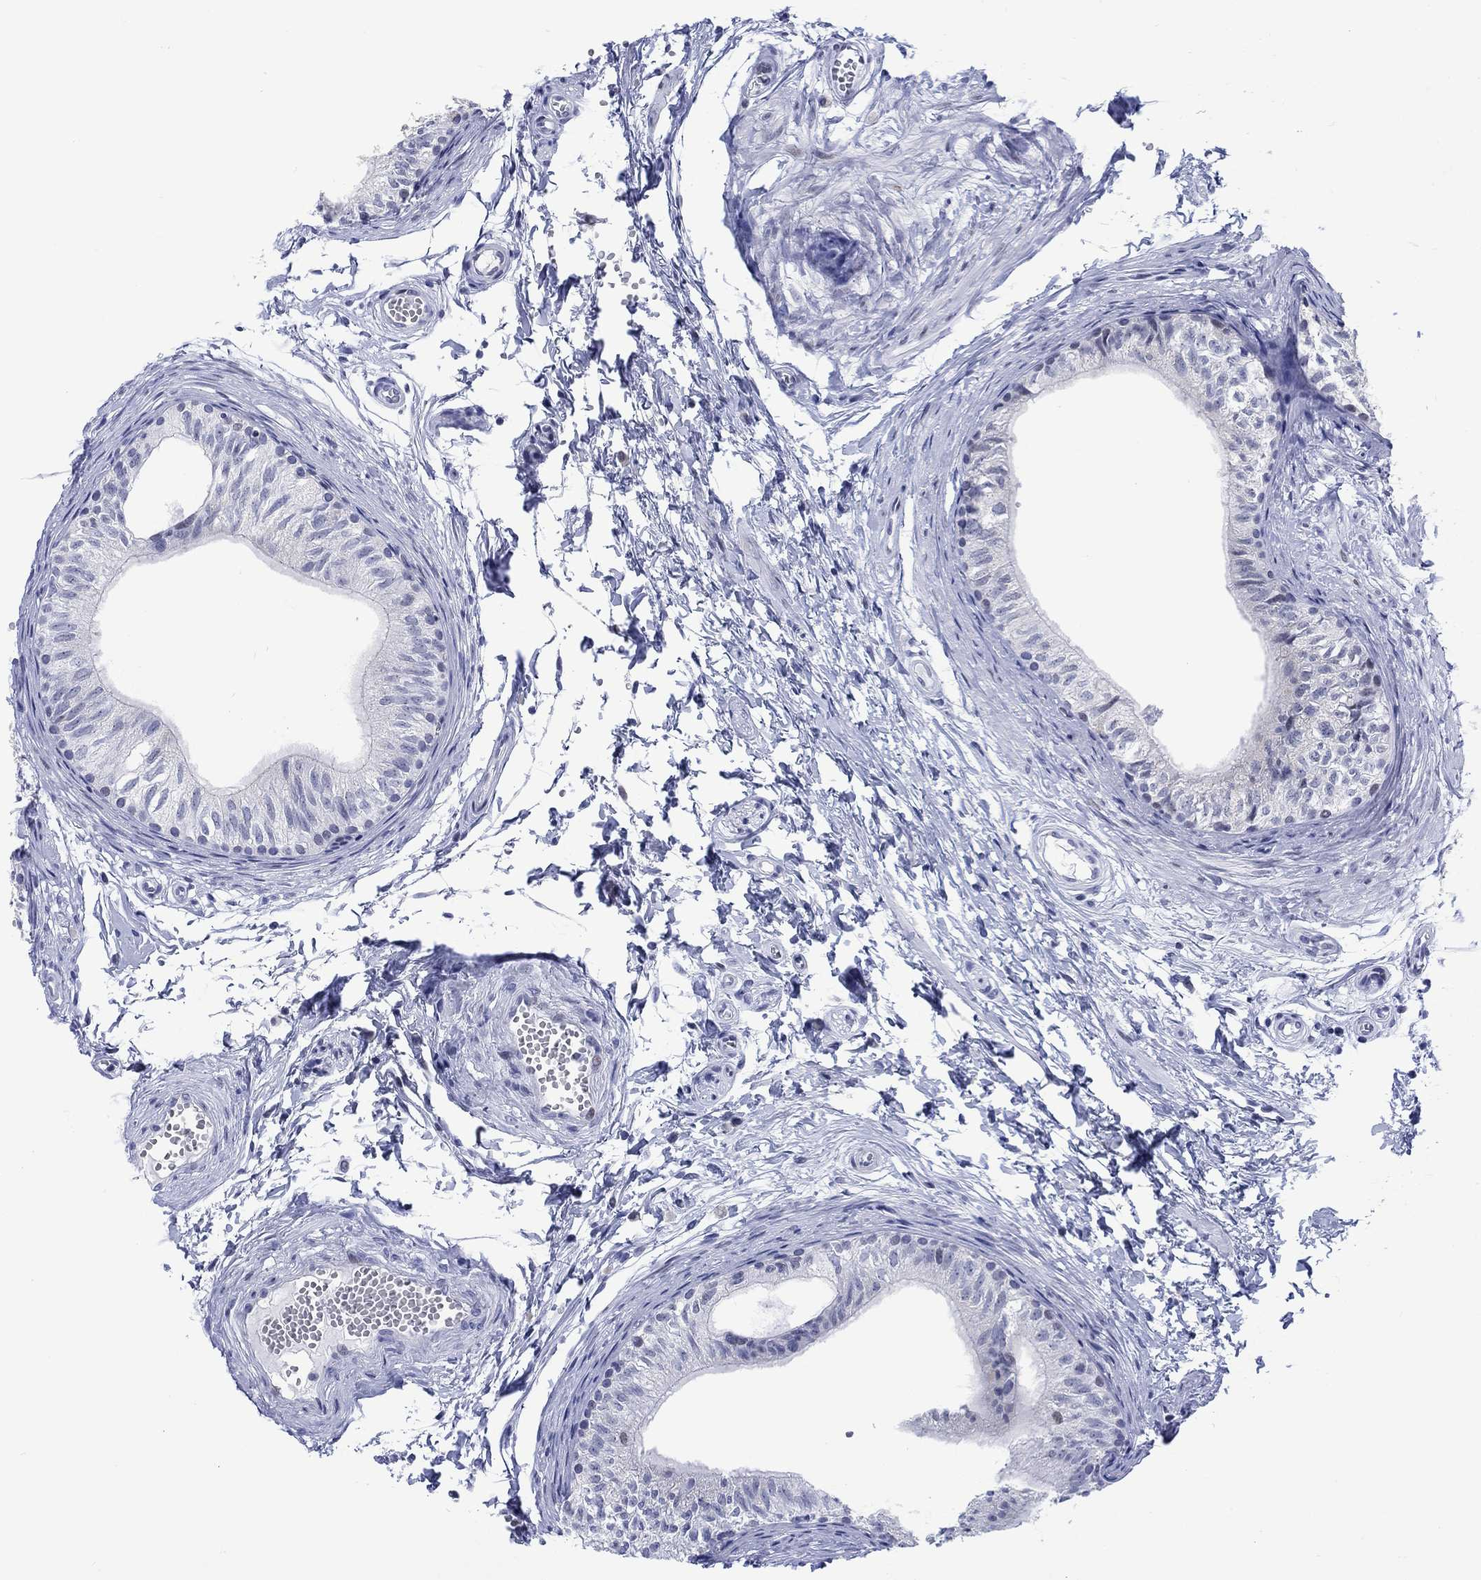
{"staining": {"intensity": "moderate", "quantity": "<25%", "location": "nuclear"}, "tissue": "epididymis", "cell_type": "Glandular cells", "image_type": "normal", "snomed": [{"axis": "morphology", "description": "Normal tissue, NOS"}, {"axis": "topography", "description": "Epididymis"}], "caption": "Epididymis stained with a brown dye exhibits moderate nuclear positive expression in about <25% of glandular cells.", "gene": "CDCA2", "patient": {"sex": "male", "age": 22}}